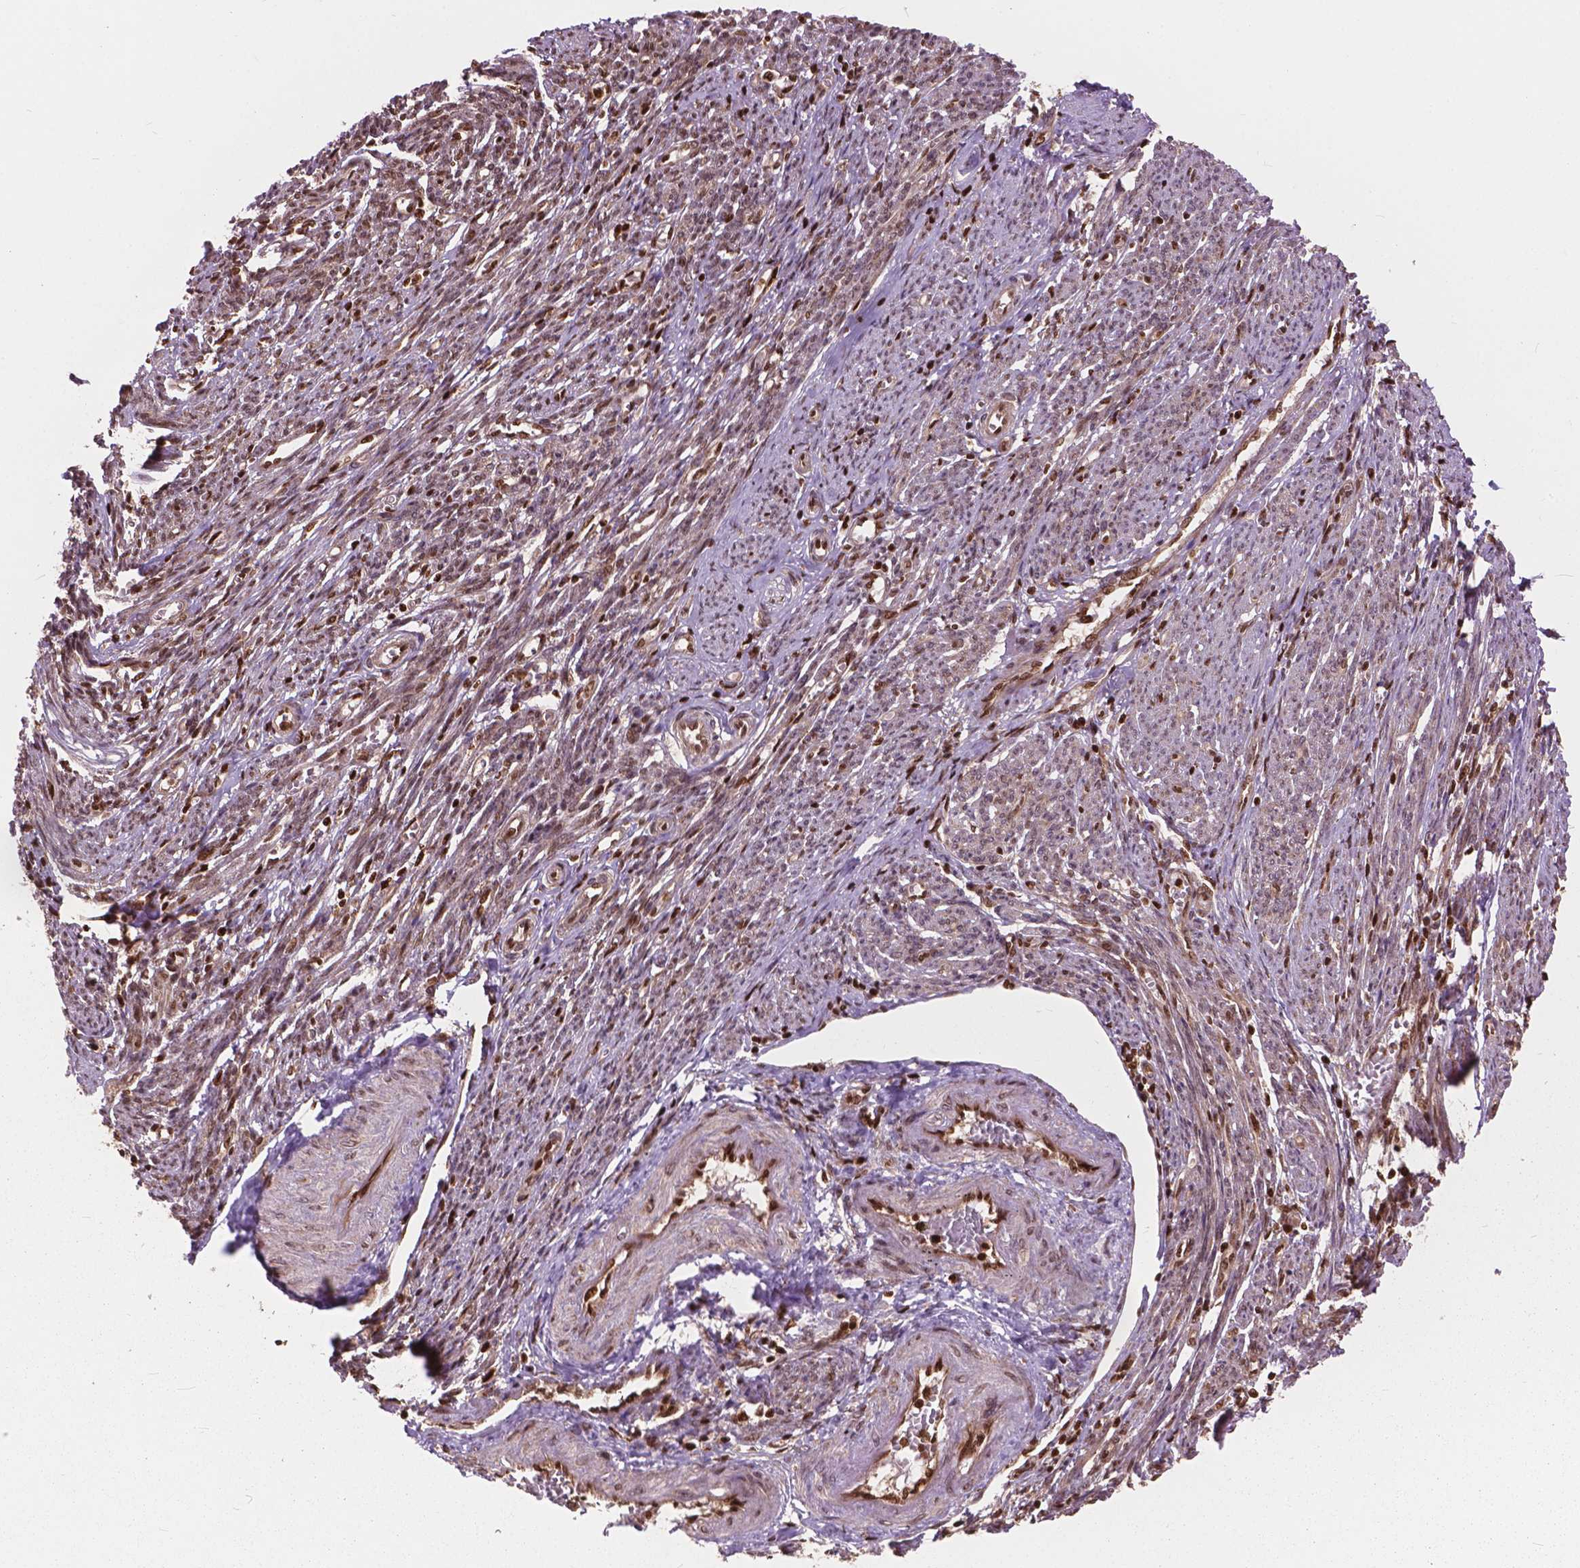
{"staining": {"intensity": "moderate", "quantity": ">75%", "location": "cytoplasmic/membranous,nuclear"}, "tissue": "endometrial cancer", "cell_type": "Tumor cells", "image_type": "cancer", "snomed": [{"axis": "morphology", "description": "Adenocarcinoma, NOS"}, {"axis": "topography", "description": "Endometrium"}], "caption": "Immunohistochemistry of human adenocarcinoma (endometrial) exhibits medium levels of moderate cytoplasmic/membranous and nuclear staining in approximately >75% of tumor cells. Nuclei are stained in blue.", "gene": "ANP32B", "patient": {"sex": "female", "age": 62}}